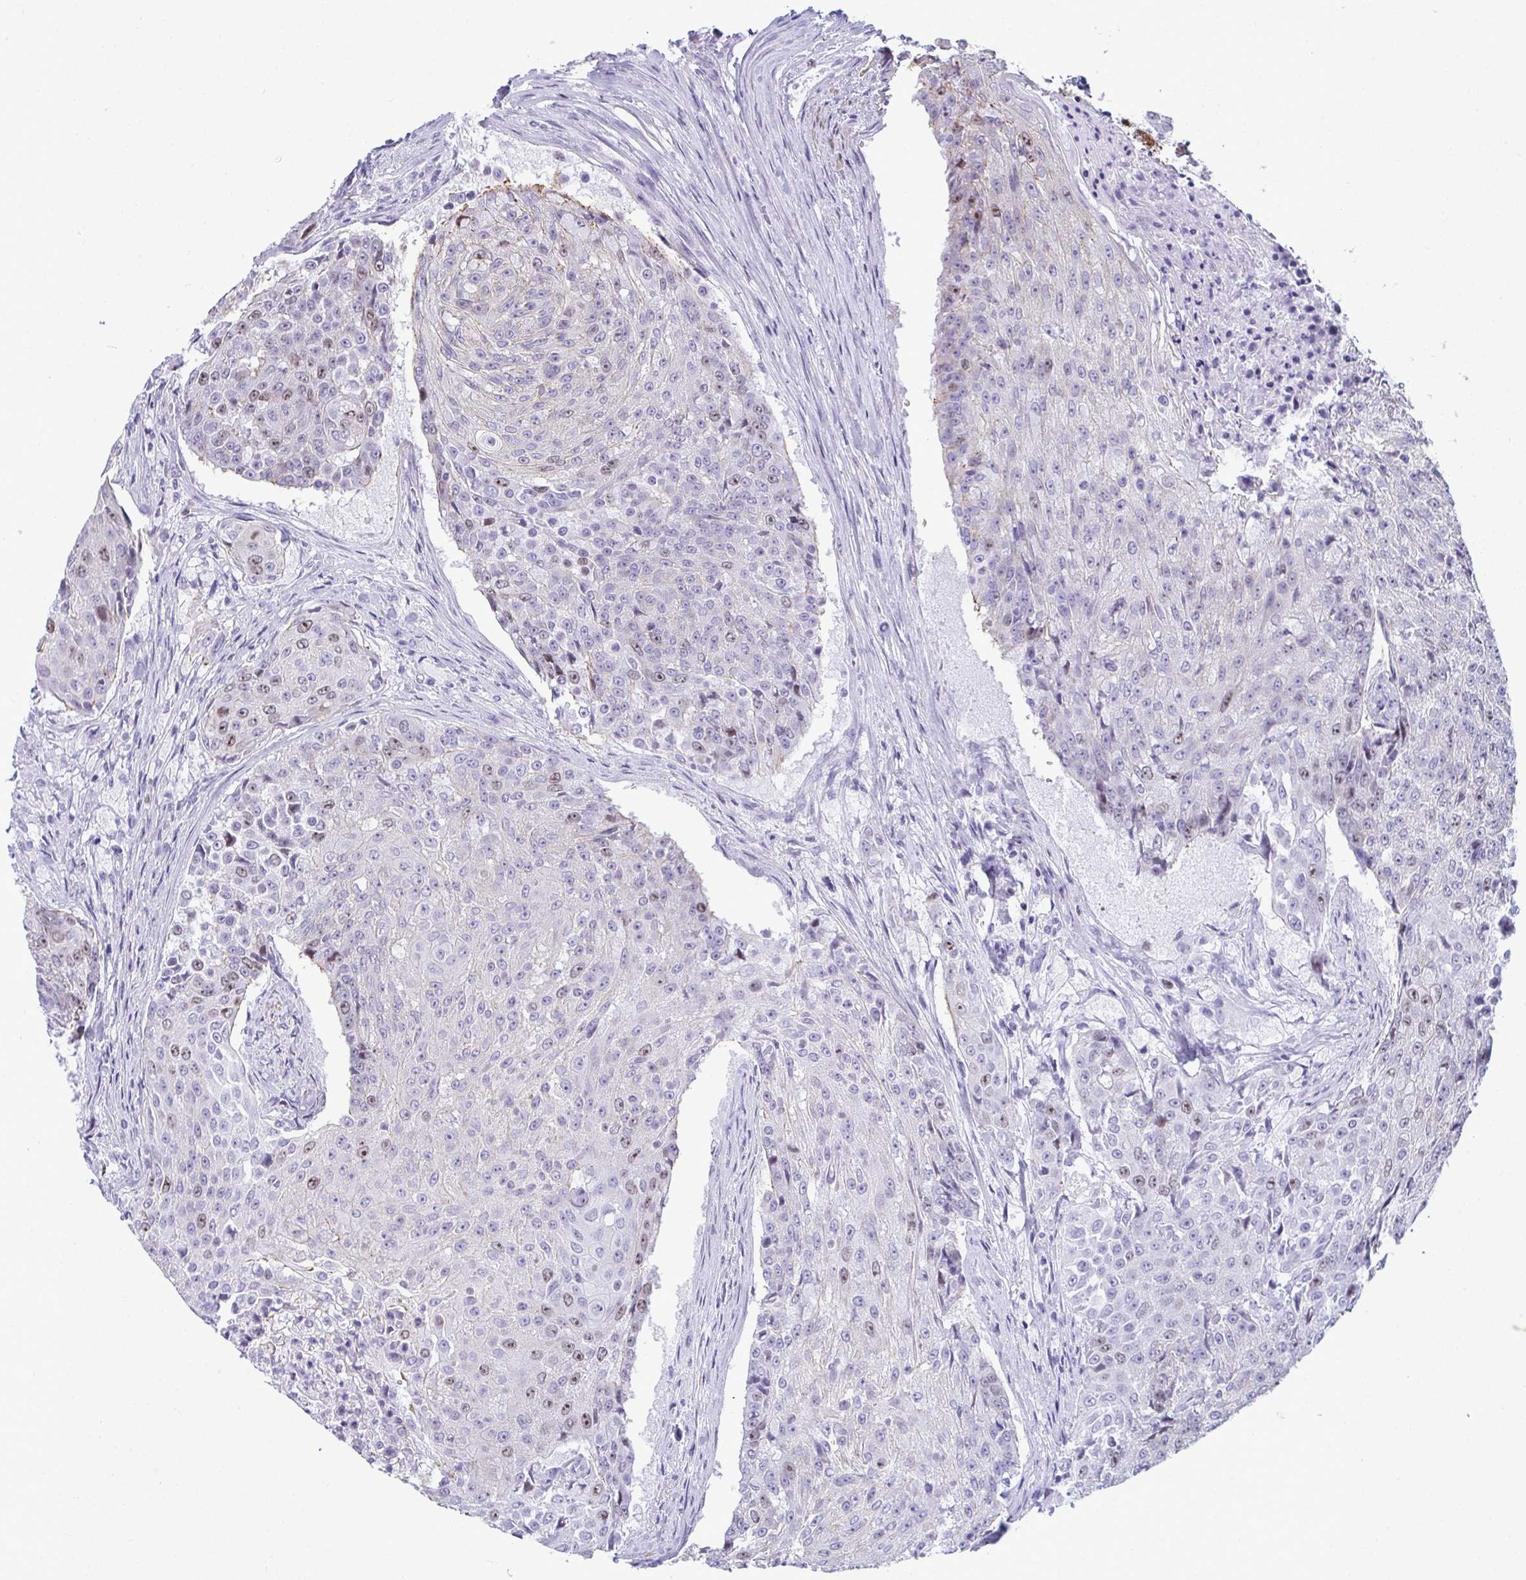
{"staining": {"intensity": "moderate", "quantity": "<25%", "location": "nuclear"}, "tissue": "urothelial cancer", "cell_type": "Tumor cells", "image_type": "cancer", "snomed": [{"axis": "morphology", "description": "Urothelial carcinoma, High grade"}, {"axis": "topography", "description": "Urinary bladder"}], "caption": "A histopathology image of human urothelial cancer stained for a protein shows moderate nuclear brown staining in tumor cells. (IHC, brightfield microscopy, high magnification).", "gene": "SUZ12", "patient": {"sex": "female", "age": 63}}